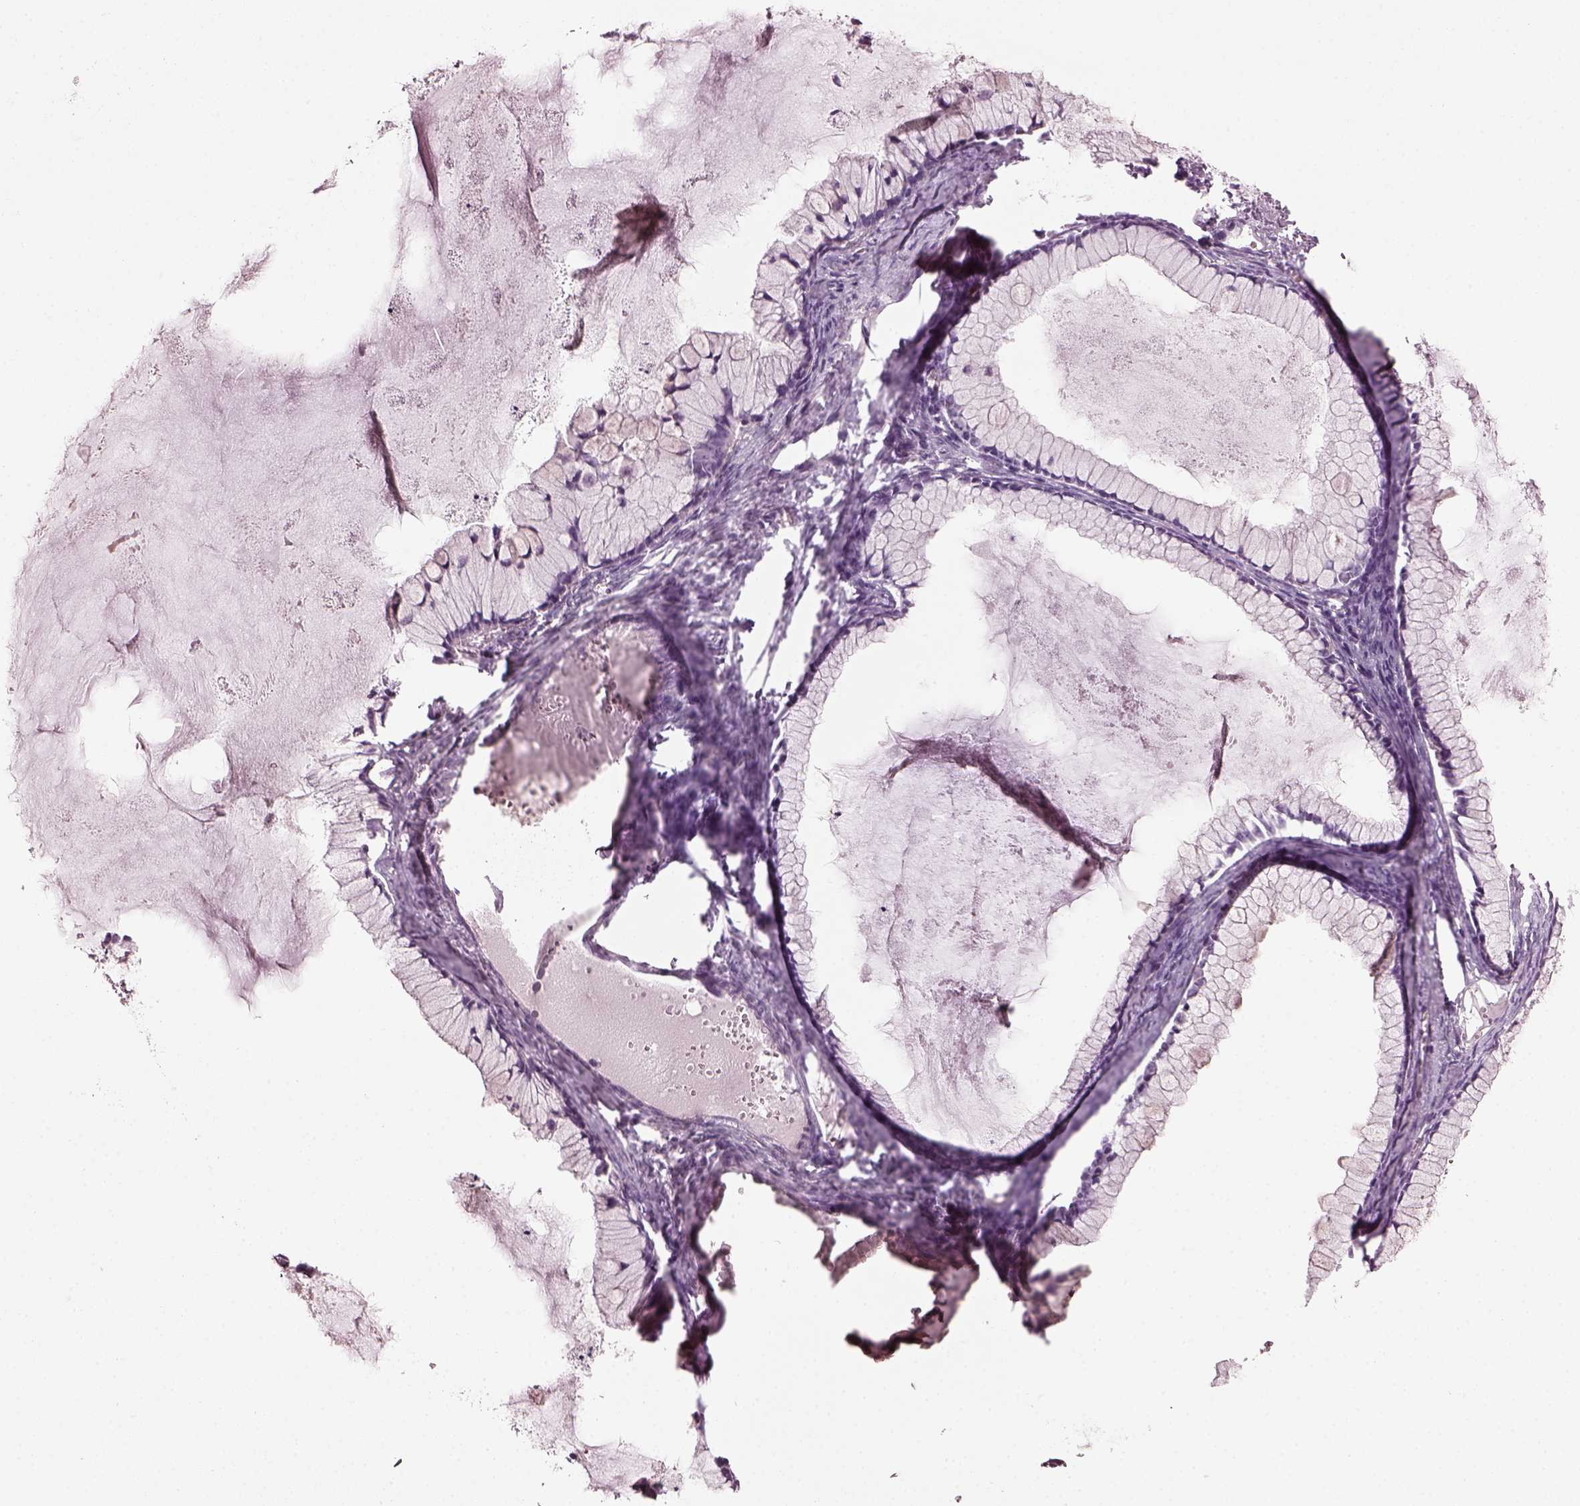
{"staining": {"intensity": "negative", "quantity": "none", "location": "none"}, "tissue": "ovarian cancer", "cell_type": "Tumor cells", "image_type": "cancer", "snomed": [{"axis": "morphology", "description": "Cystadenocarcinoma, mucinous, NOS"}, {"axis": "topography", "description": "Ovary"}], "caption": "High magnification brightfield microscopy of ovarian cancer stained with DAB (brown) and counterstained with hematoxylin (blue): tumor cells show no significant staining. (DAB IHC with hematoxylin counter stain).", "gene": "TMEM231", "patient": {"sex": "female", "age": 41}}